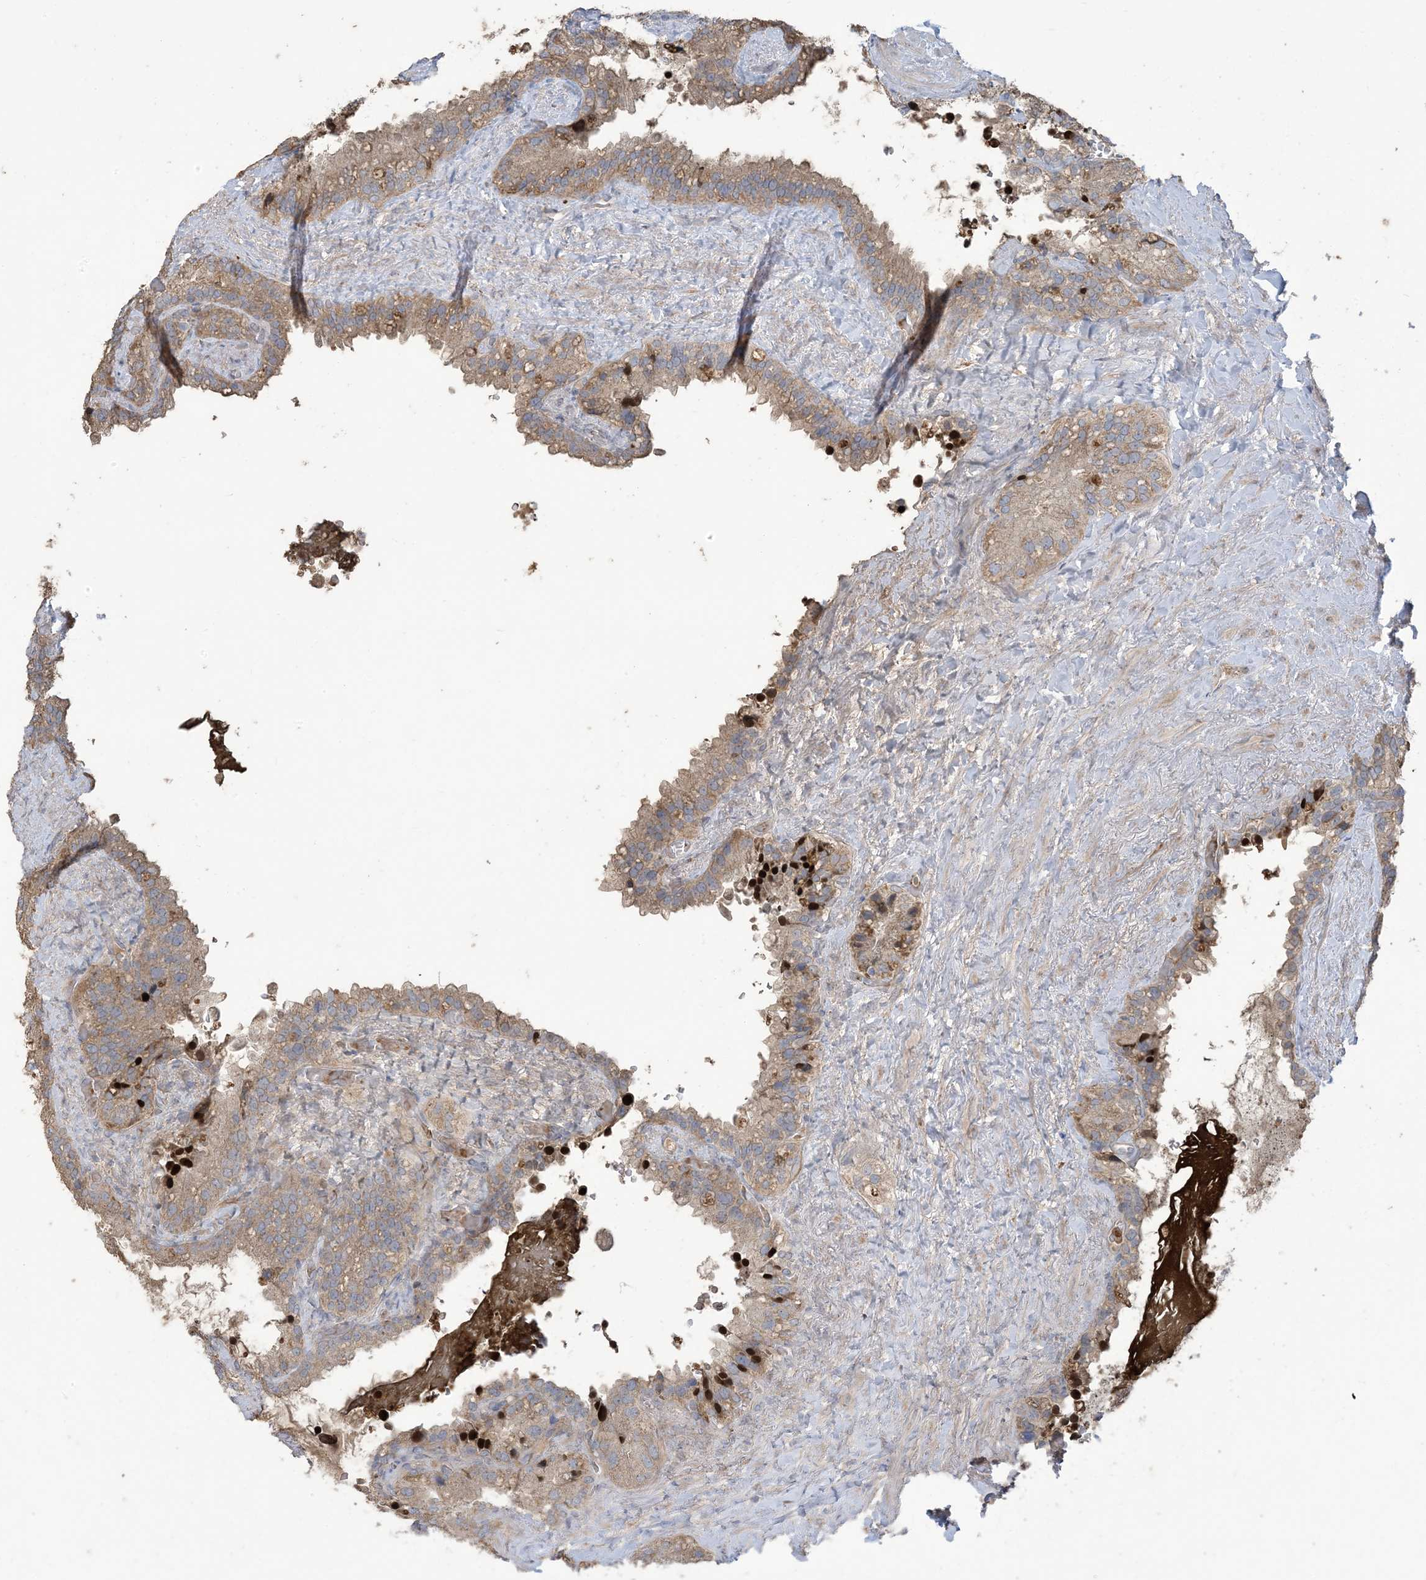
{"staining": {"intensity": "weak", "quantity": ">75%", "location": "cytoplasmic/membranous"}, "tissue": "seminal vesicle", "cell_type": "Glandular cells", "image_type": "normal", "snomed": [{"axis": "morphology", "description": "Normal tissue, NOS"}, {"axis": "topography", "description": "Prostate"}, {"axis": "topography", "description": "Seminal veicle"}], "caption": "A photomicrograph of human seminal vesicle stained for a protein shows weak cytoplasmic/membranous brown staining in glandular cells.", "gene": "KLHL18", "patient": {"sex": "male", "age": 68}}